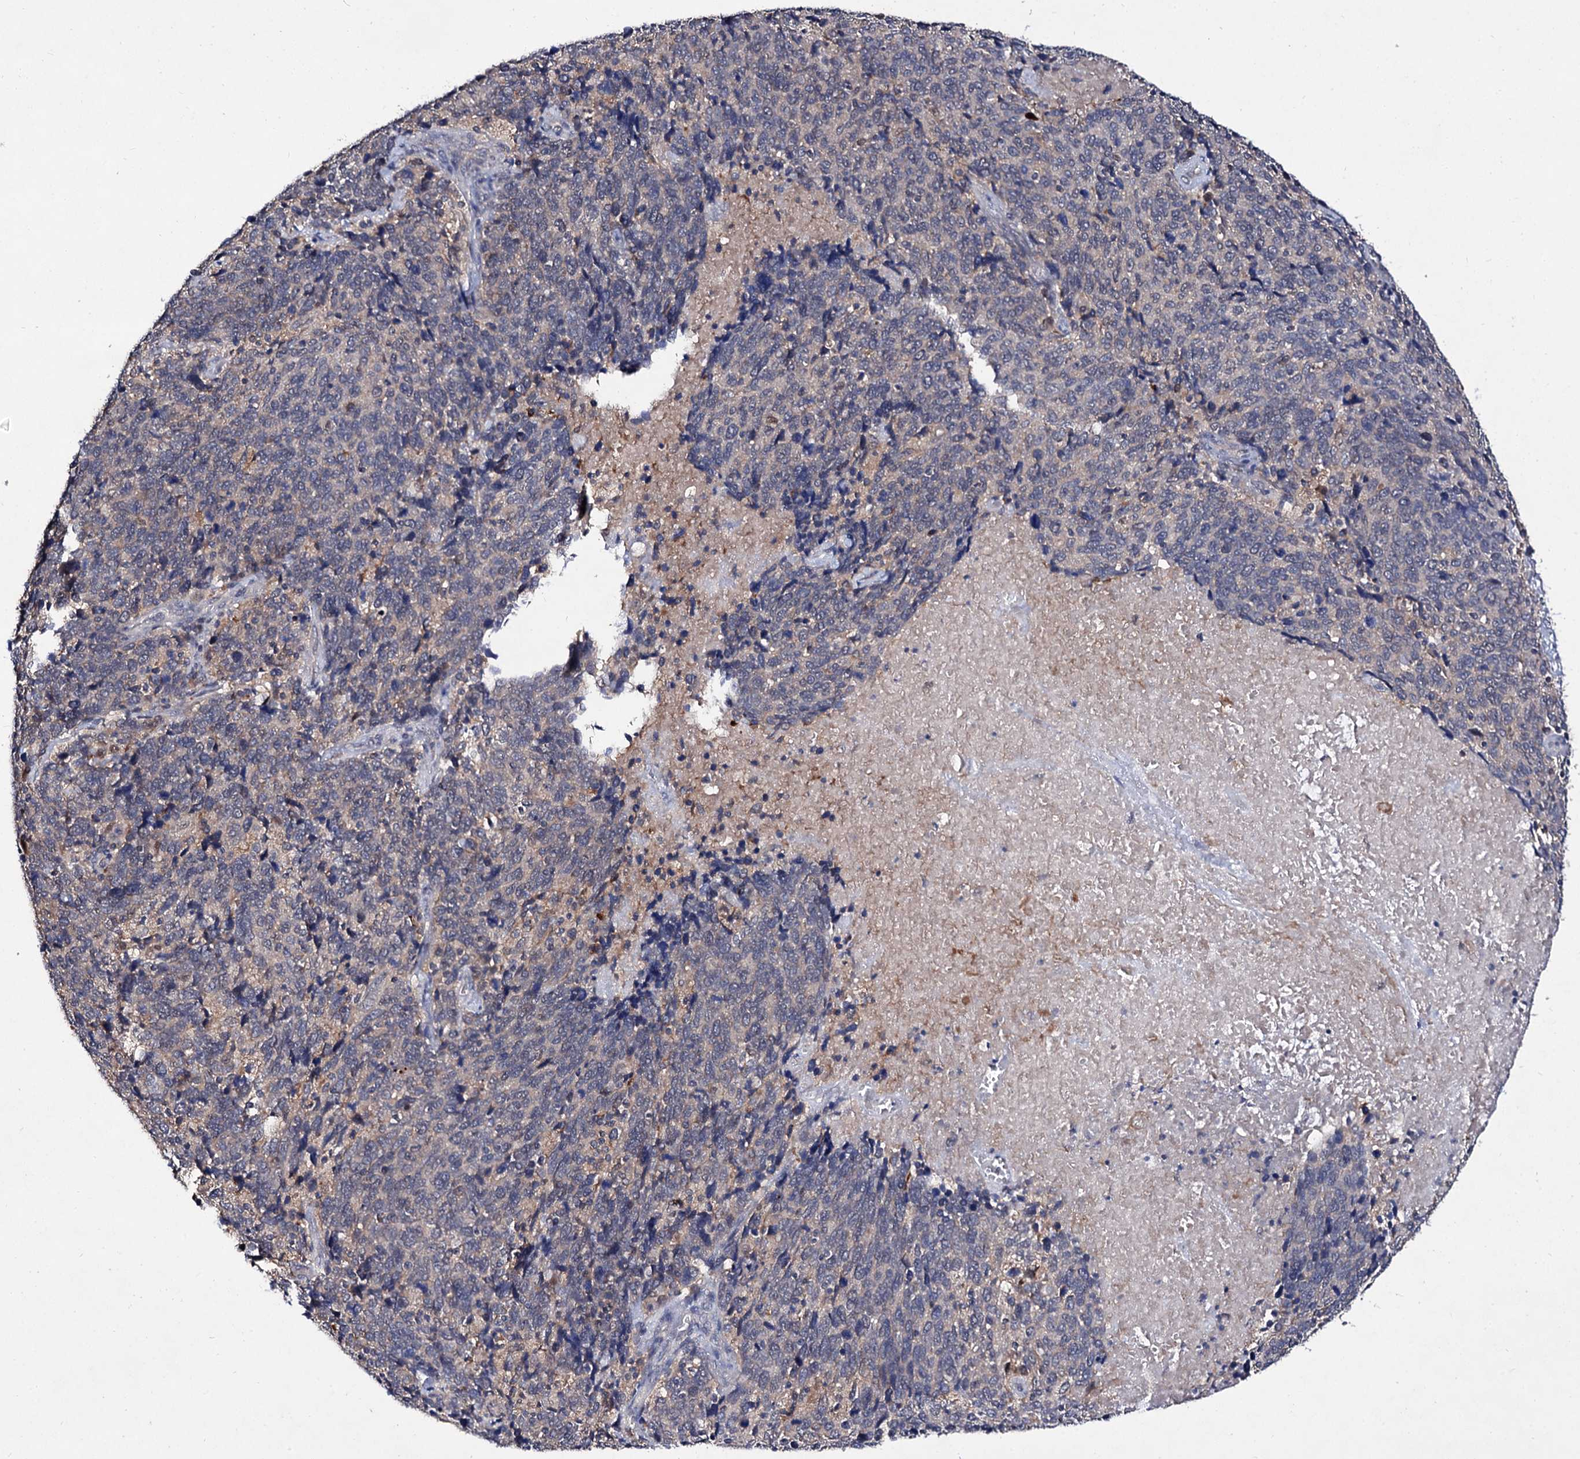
{"staining": {"intensity": "weak", "quantity": "<25%", "location": "cytoplasmic/membranous"}, "tissue": "cervical cancer", "cell_type": "Tumor cells", "image_type": "cancer", "snomed": [{"axis": "morphology", "description": "Squamous cell carcinoma, NOS"}, {"axis": "topography", "description": "Cervix"}], "caption": "There is no significant expression in tumor cells of cervical squamous cell carcinoma.", "gene": "ACTR6", "patient": {"sex": "female", "age": 41}}